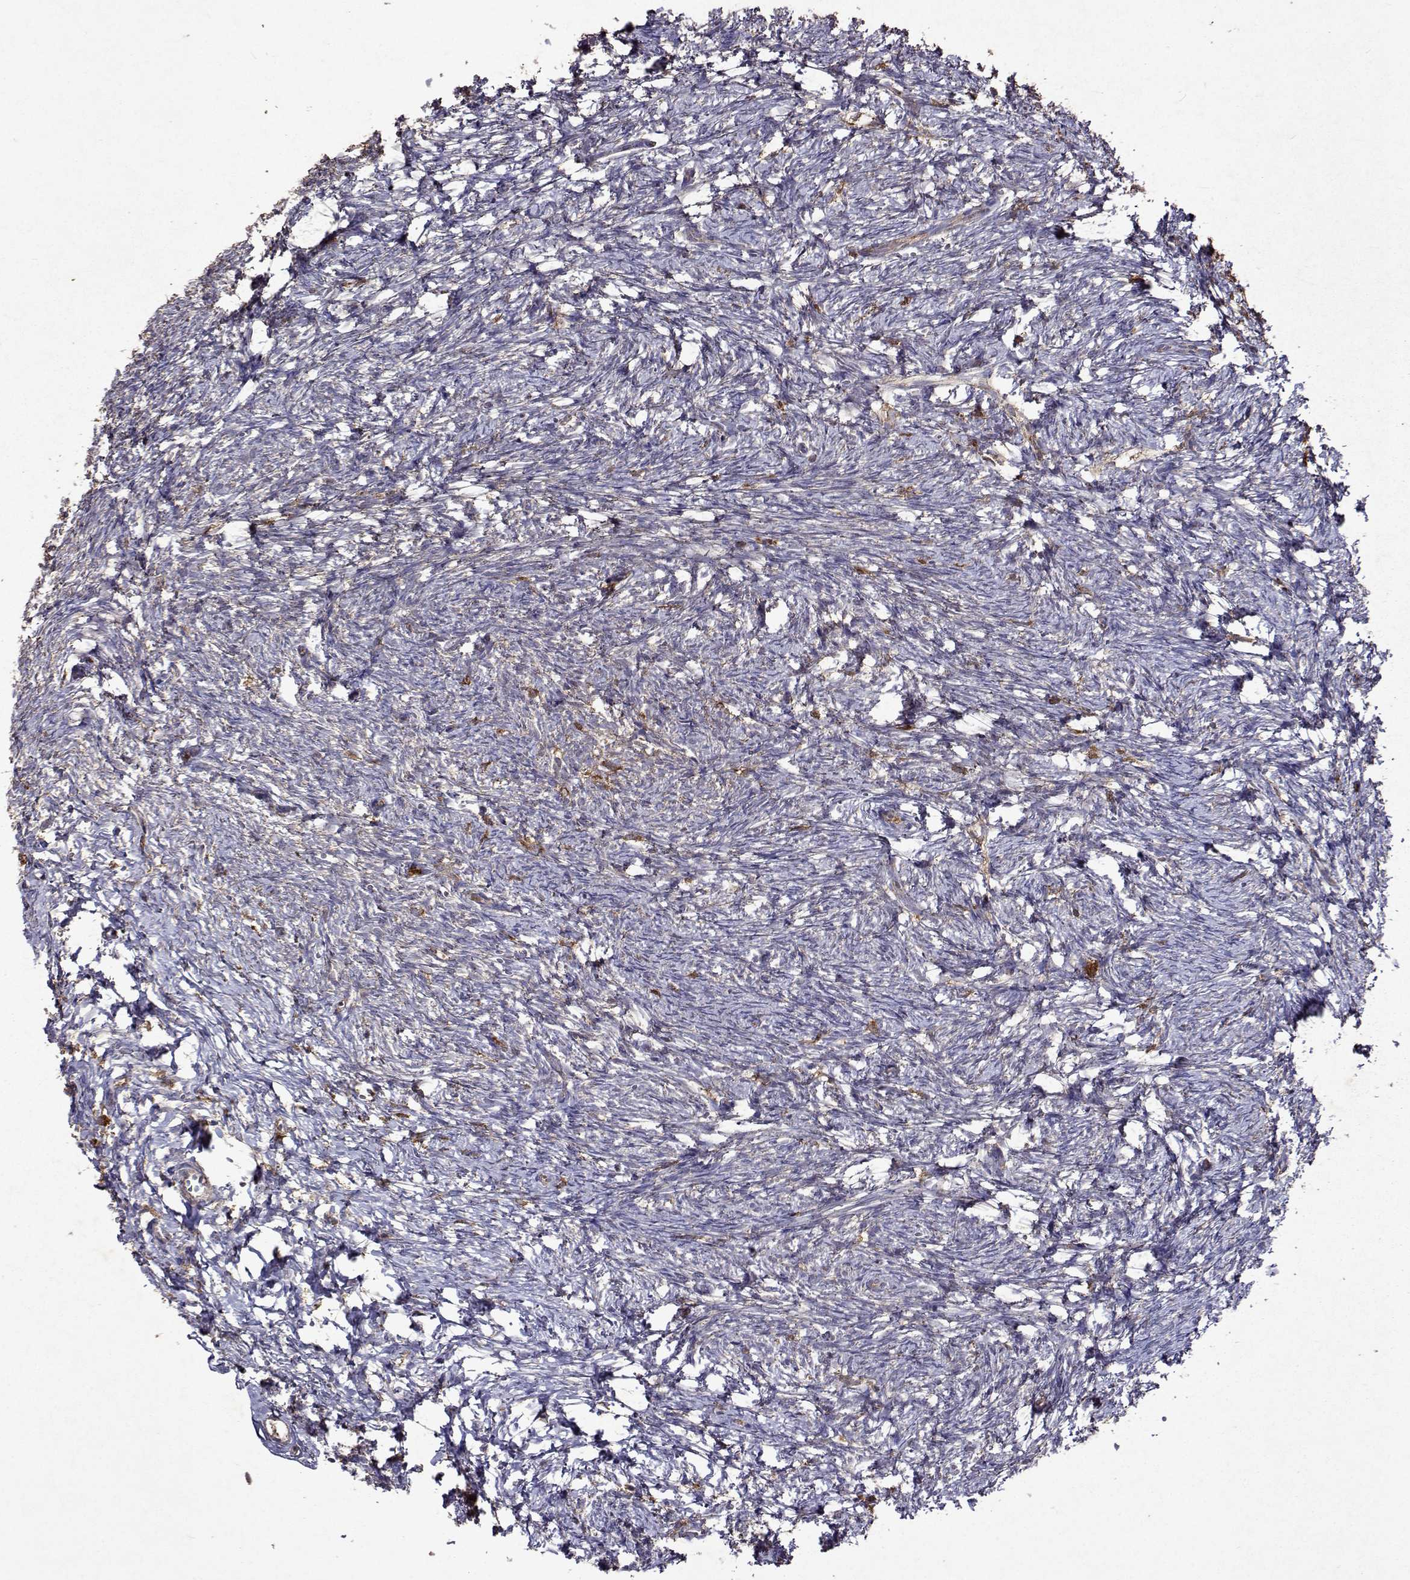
{"staining": {"intensity": "moderate", "quantity": ">75%", "location": "cytoplasmic/membranous"}, "tissue": "ovary", "cell_type": "Follicle cells", "image_type": "normal", "snomed": [{"axis": "morphology", "description": "Normal tissue, NOS"}, {"axis": "topography", "description": "Ovary"}], "caption": "Immunohistochemistry (IHC) of normal human ovary shows medium levels of moderate cytoplasmic/membranous positivity in approximately >75% of follicle cells. (Brightfield microscopy of DAB IHC at high magnification).", "gene": "TARBP2", "patient": {"sex": "female", "age": 41}}